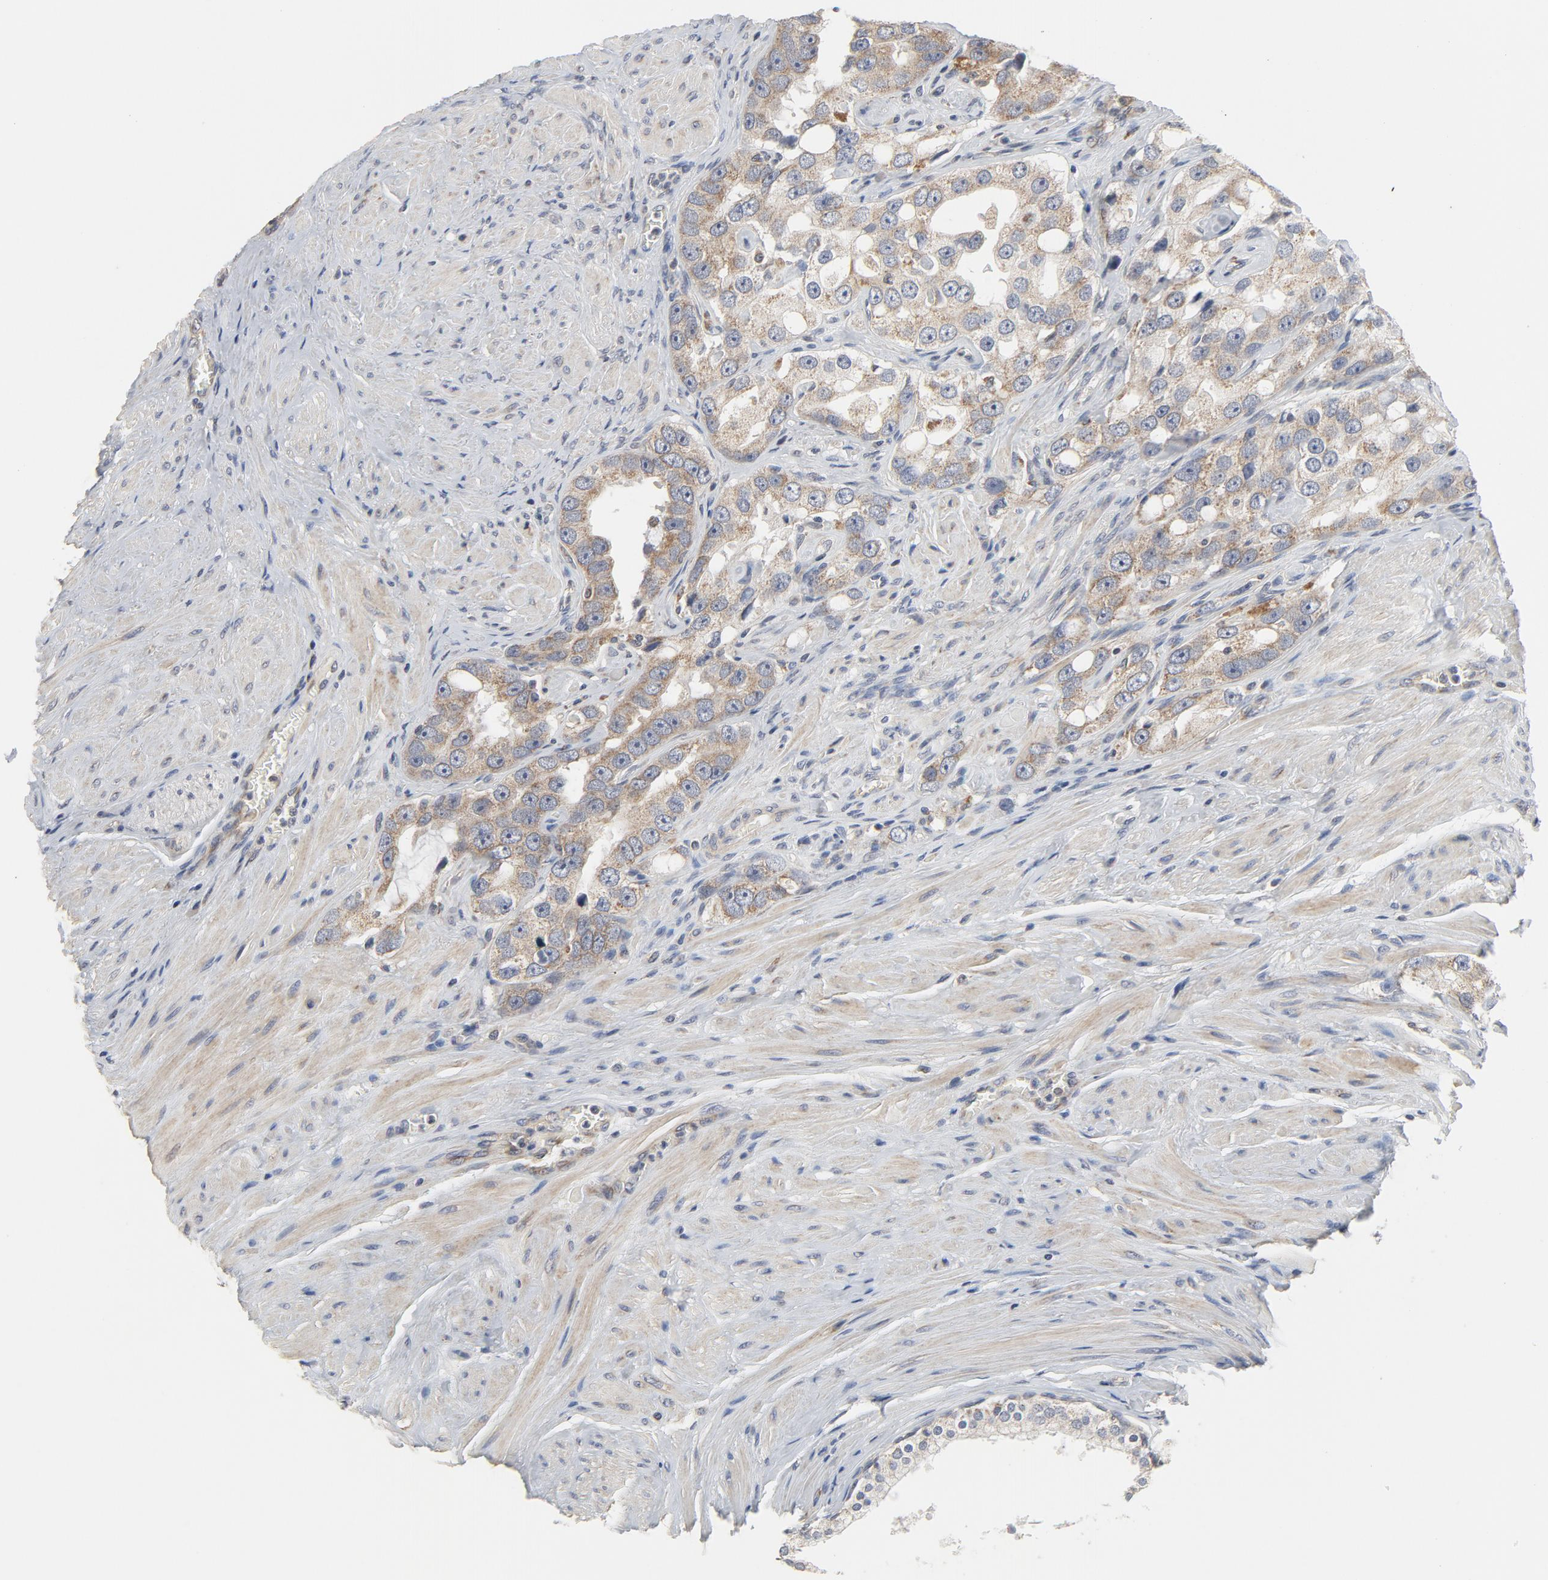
{"staining": {"intensity": "moderate", "quantity": ">75%", "location": "cytoplasmic/membranous"}, "tissue": "prostate cancer", "cell_type": "Tumor cells", "image_type": "cancer", "snomed": [{"axis": "morphology", "description": "Adenocarcinoma, High grade"}, {"axis": "topography", "description": "Prostate"}], "caption": "Immunohistochemistry (IHC) histopathology image of neoplastic tissue: prostate cancer stained using IHC displays medium levels of moderate protein expression localized specifically in the cytoplasmic/membranous of tumor cells, appearing as a cytoplasmic/membranous brown color.", "gene": "C14orf119", "patient": {"sex": "male", "age": 63}}